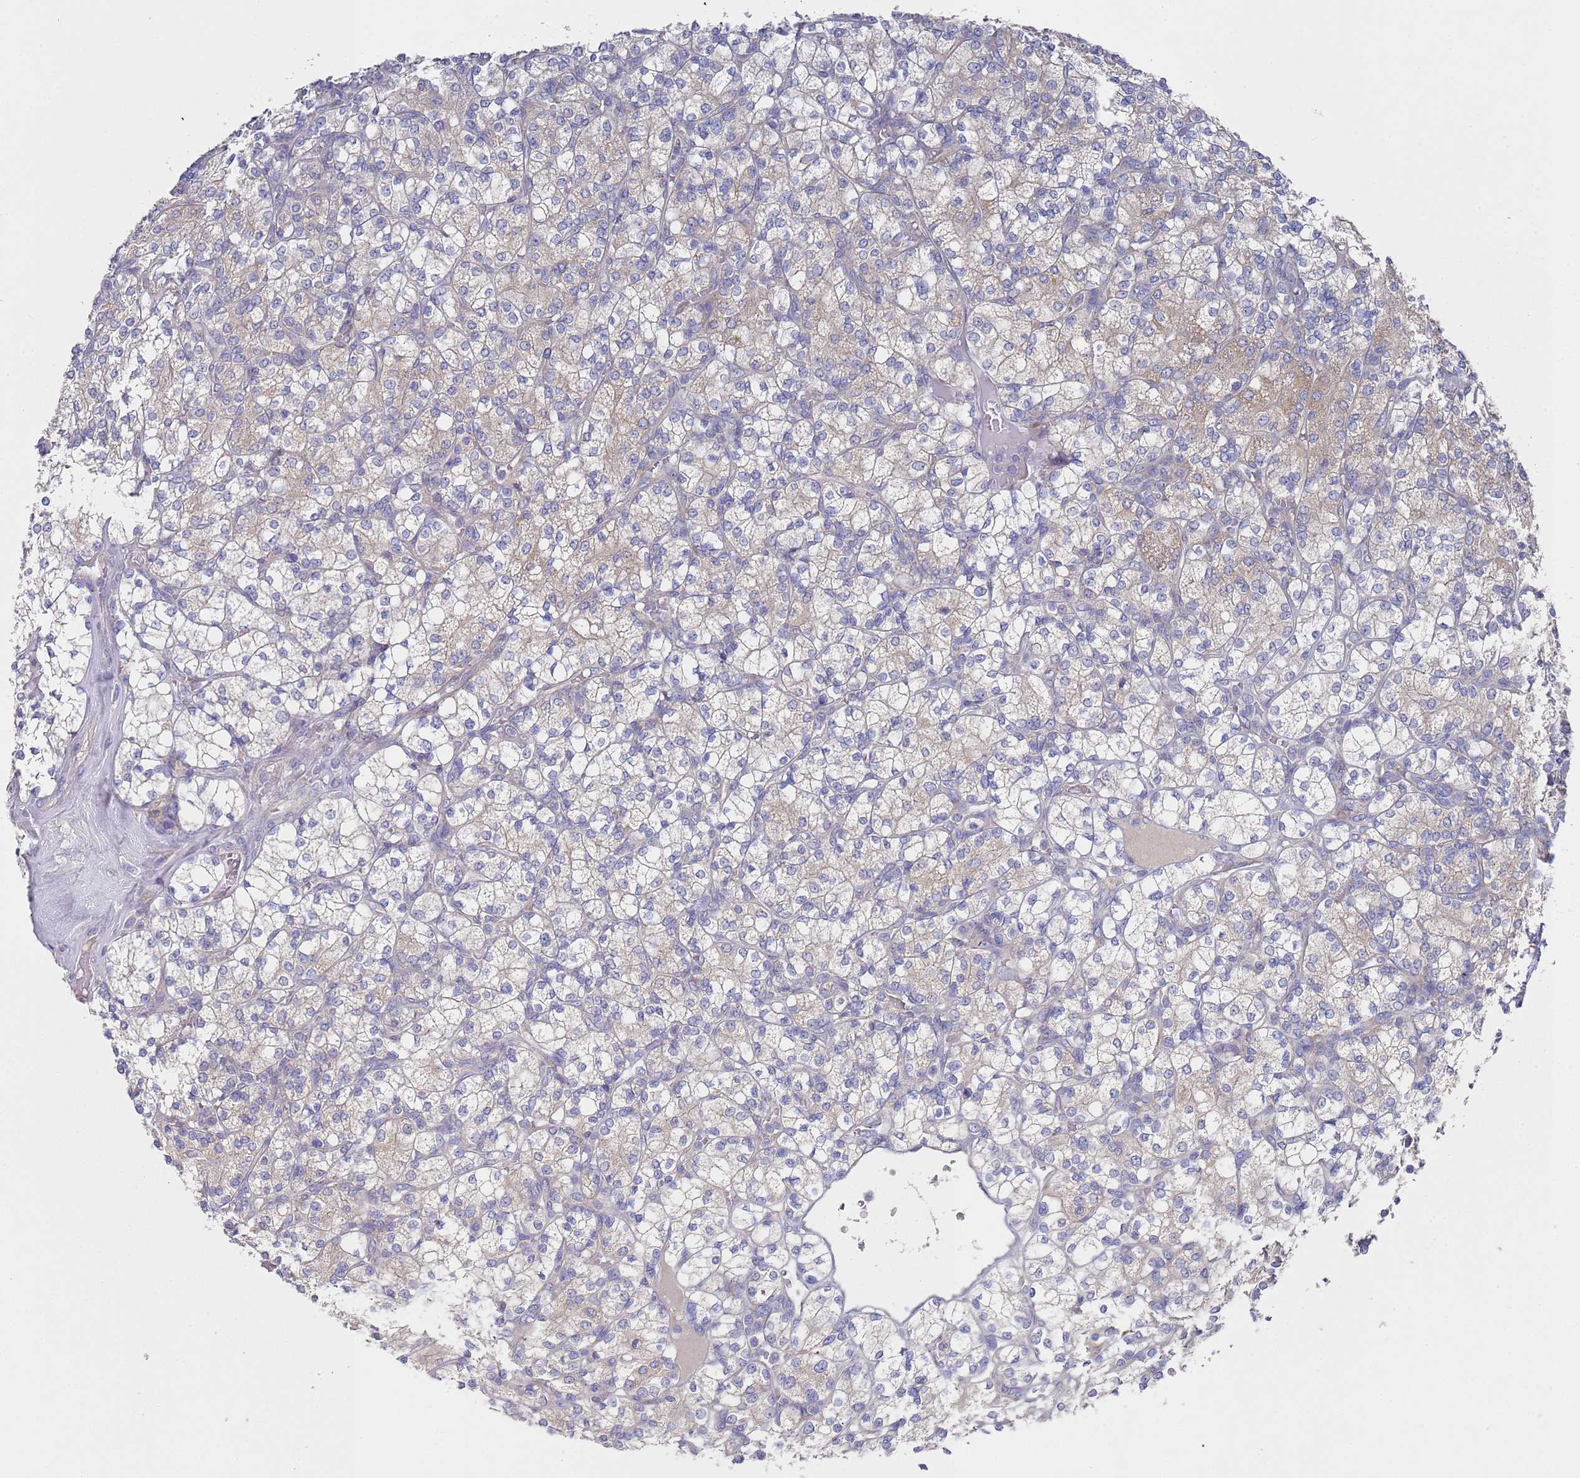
{"staining": {"intensity": "negative", "quantity": "none", "location": "none"}, "tissue": "renal cancer", "cell_type": "Tumor cells", "image_type": "cancer", "snomed": [{"axis": "morphology", "description": "Adenocarcinoma, NOS"}, {"axis": "topography", "description": "Kidney"}], "caption": "This is a histopathology image of IHC staining of renal cancer (adenocarcinoma), which shows no staining in tumor cells.", "gene": "NPEPPS", "patient": {"sex": "male", "age": 77}}